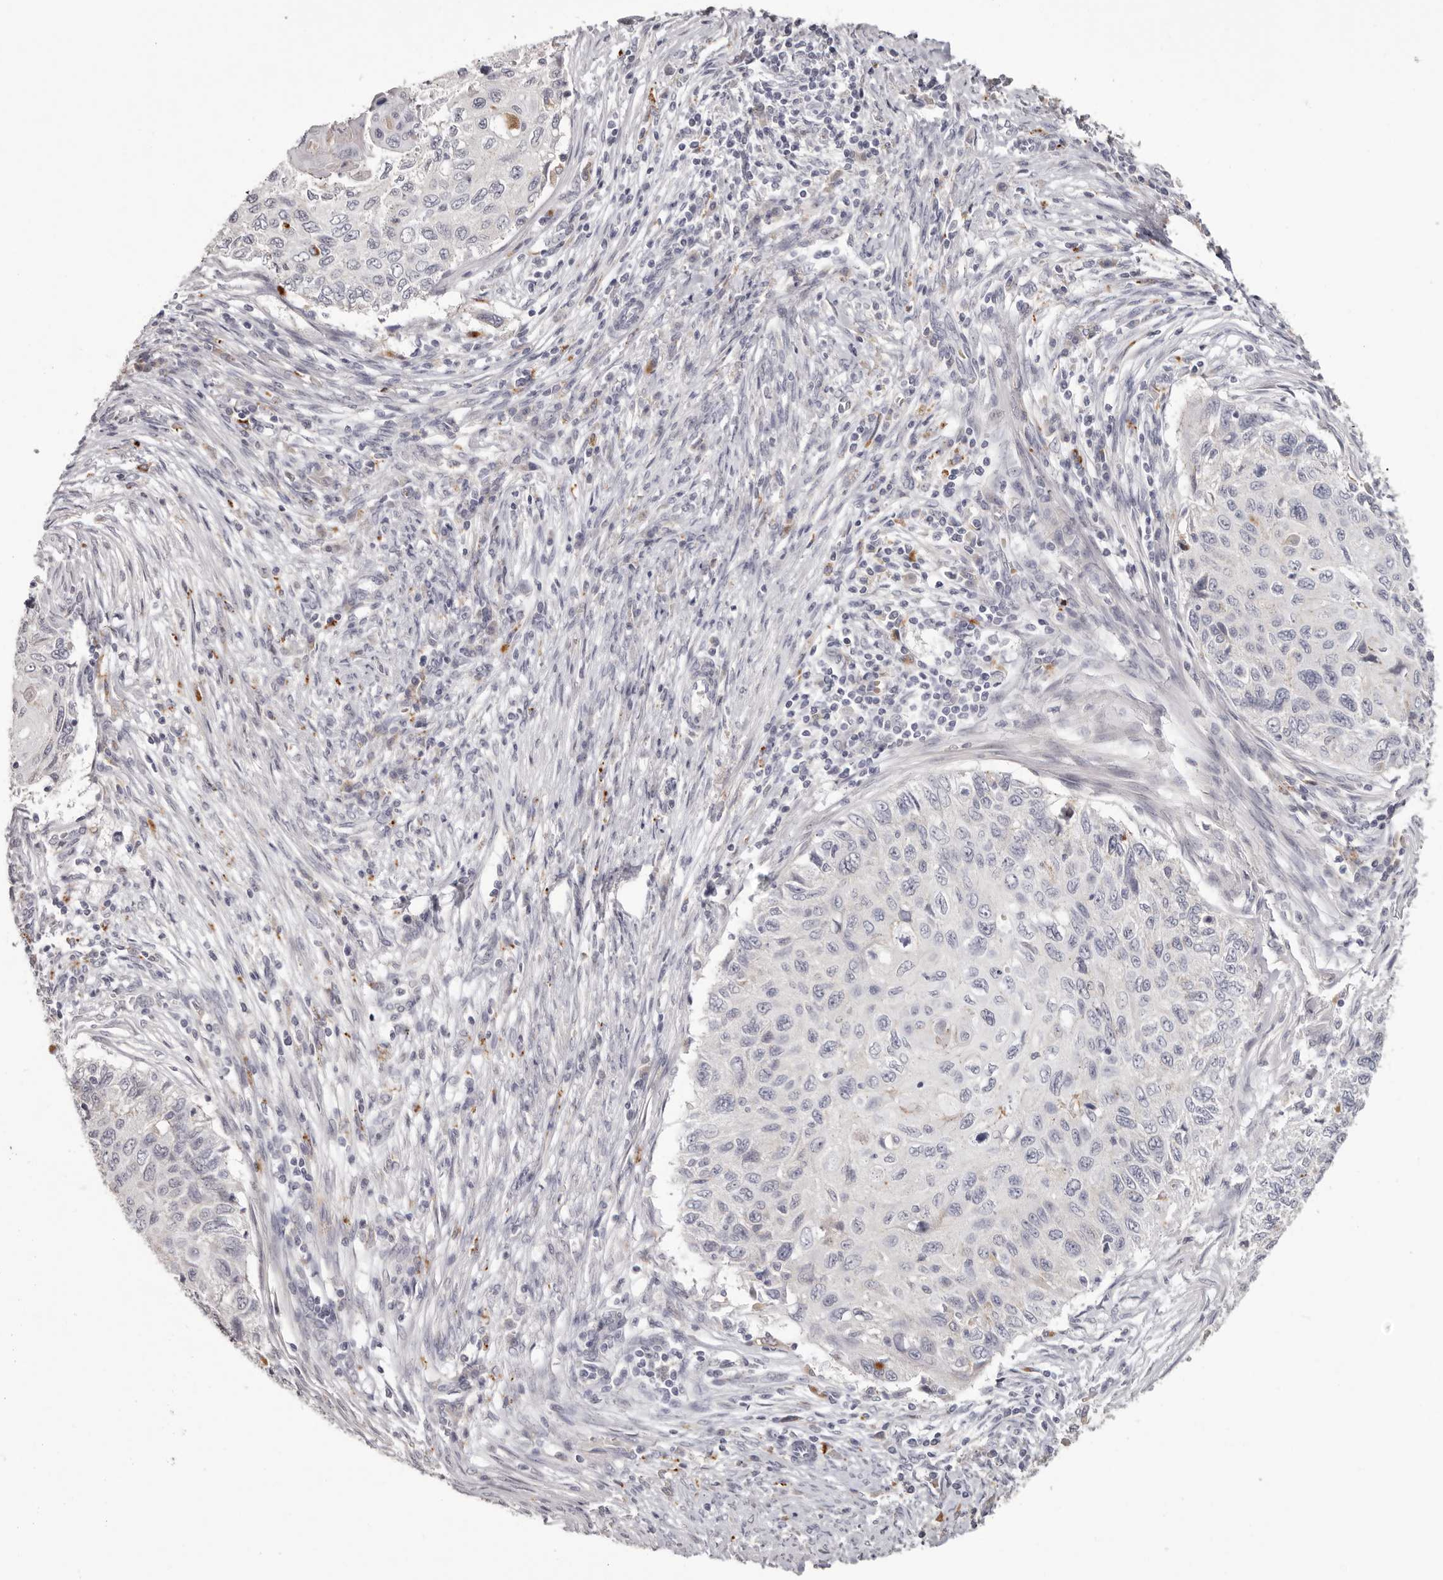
{"staining": {"intensity": "negative", "quantity": "none", "location": "none"}, "tissue": "cervical cancer", "cell_type": "Tumor cells", "image_type": "cancer", "snomed": [{"axis": "morphology", "description": "Squamous cell carcinoma, NOS"}, {"axis": "topography", "description": "Cervix"}], "caption": "This photomicrograph is of cervical cancer stained with immunohistochemistry to label a protein in brown with the nuclei are counter-stained blue. There is no positivity in tumor cells.", "gene": "PCDHB6", "patient": {"sex": "female", "age": 70}}